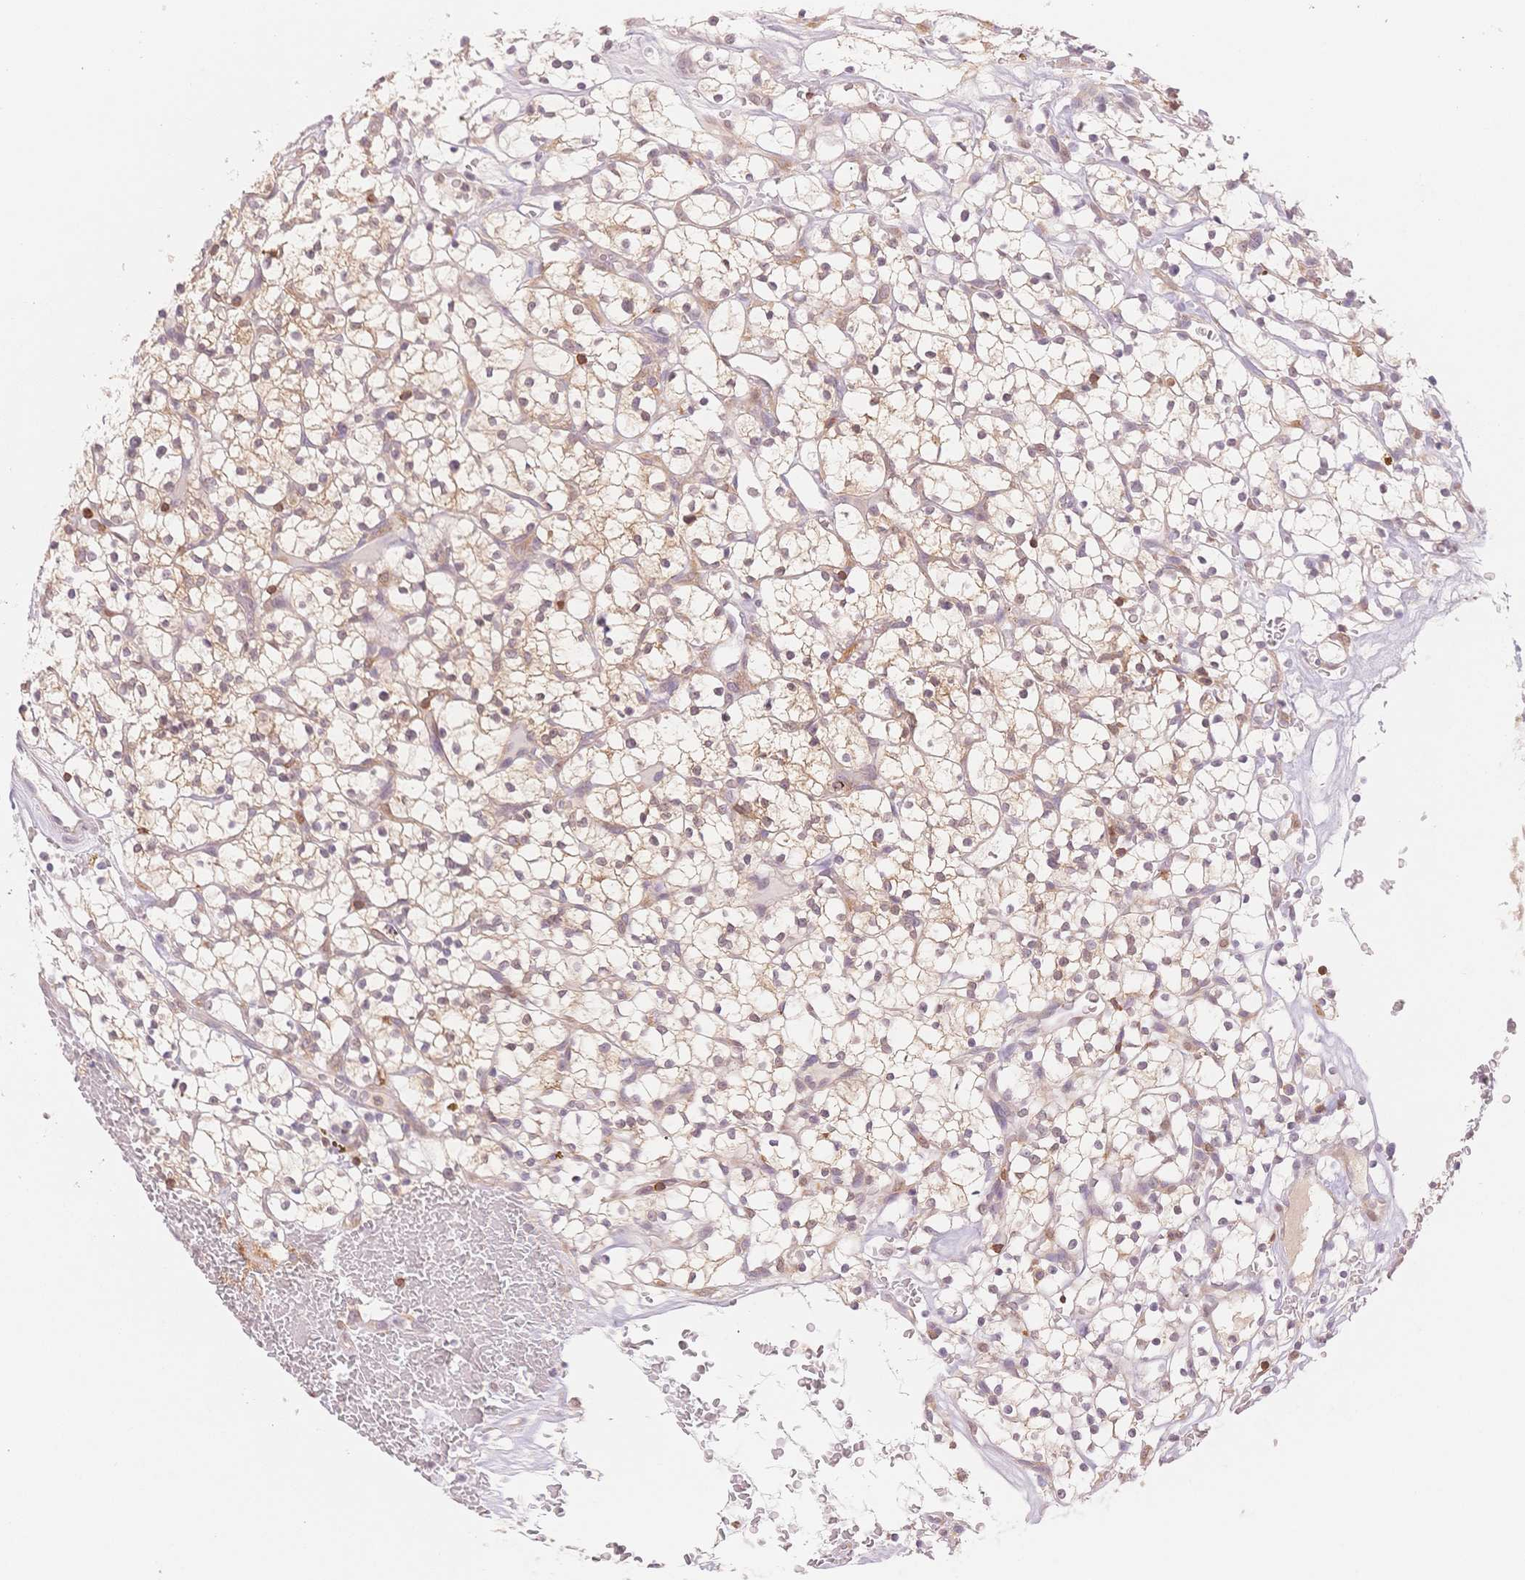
{"staining": {"intensity": "weak", "quantity": "25%-75%", "location": "cytoplasmic/membranous"}, "tissue": "renal cancer", "cell_type": "Tumor cells", "image_type": "cancer", "snomed": [{"axis": "morphology", "description": "Adenocarcinoma, NOS"}, {"axis": "topography", "description": "Kidney"}], "caption": "Immunohistochemical staining of renal cancer (adenocarcinoma) demonstrates low levels of weak cytoplasmic/membranous positivity in approximately 25%-75% of tumor cells.", "gene": "STK39", "patient": {"sex": "female", "age": 64}}